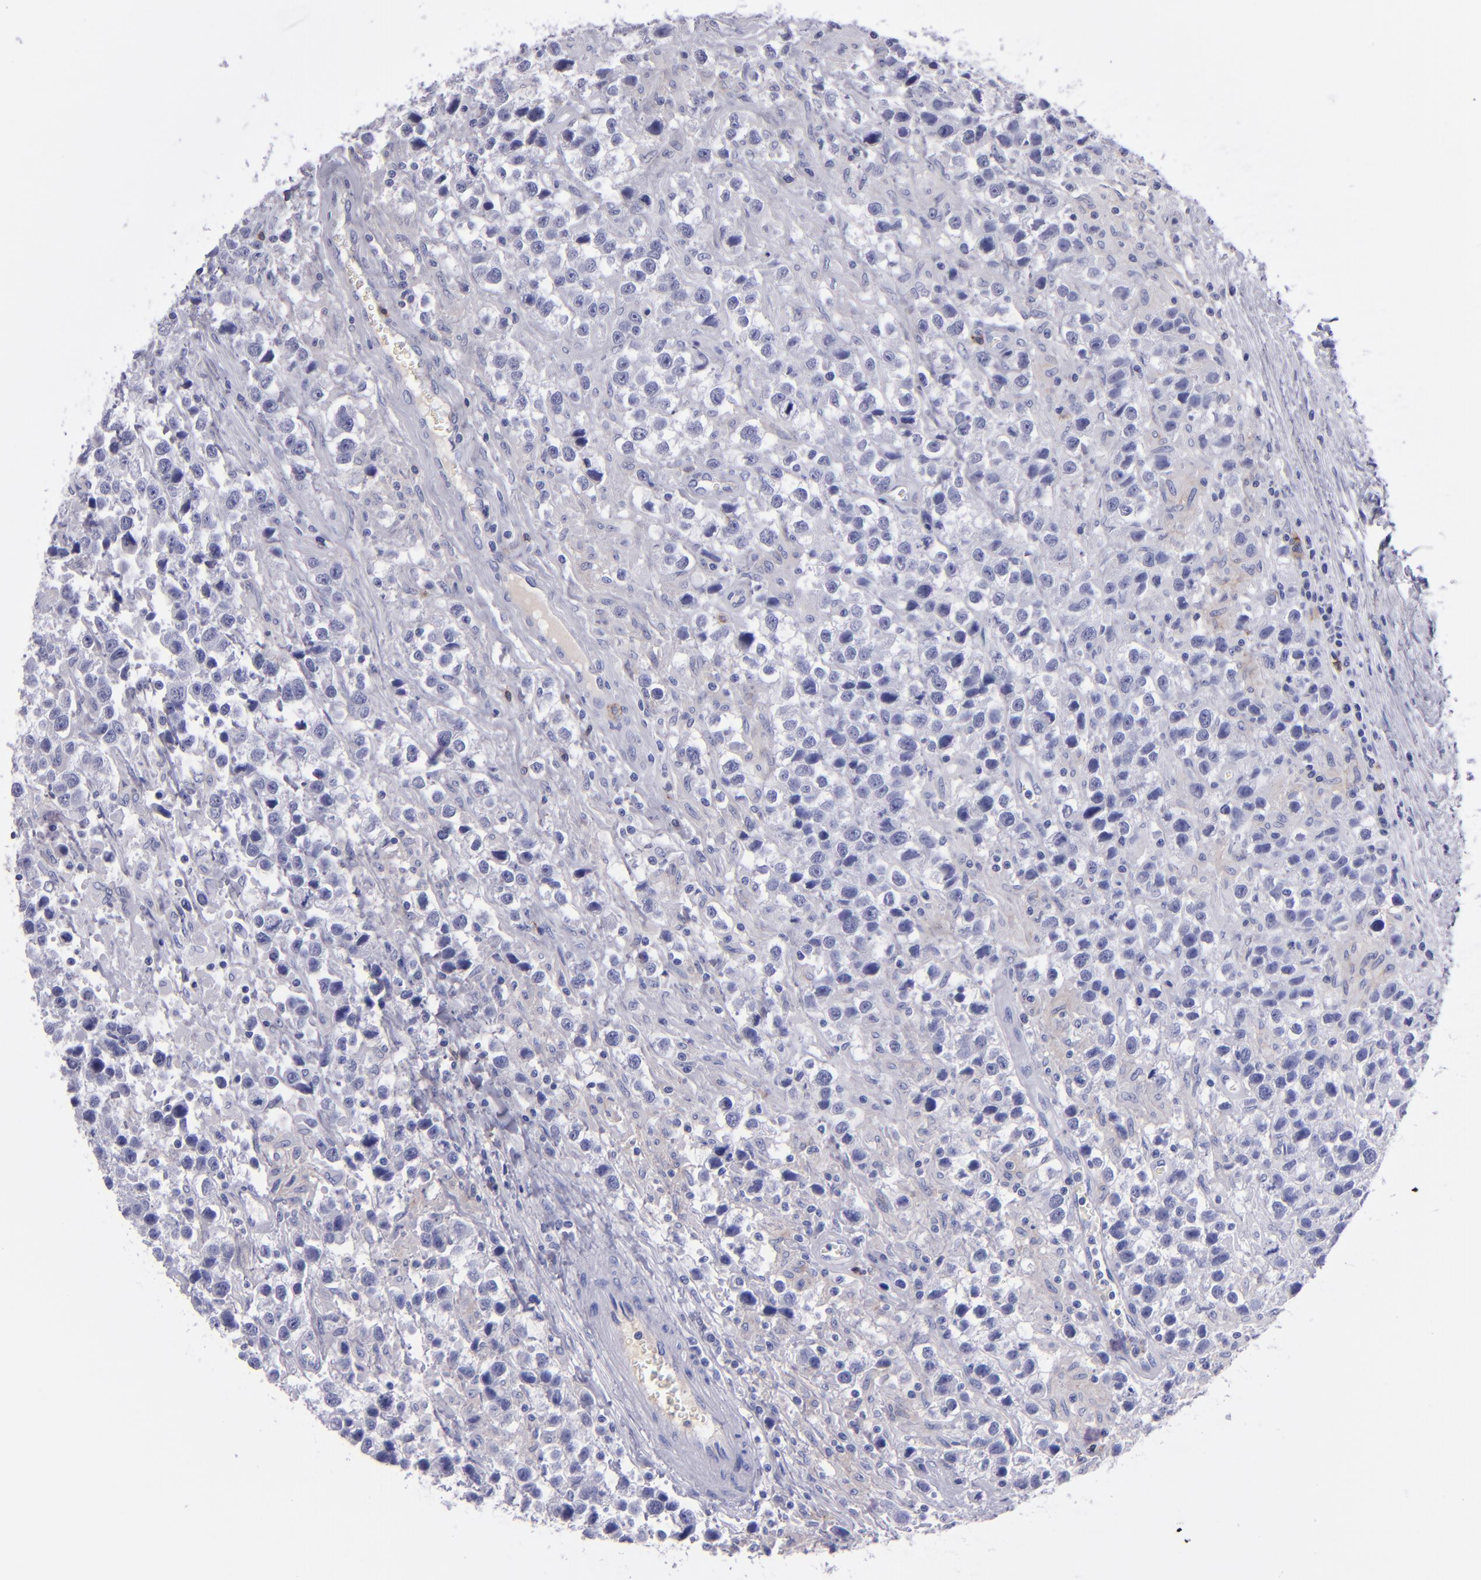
{"staining": {"intensity": "weak", "quantity": "<25%", "location": "cytoplasmic/membranous"}, "tissue": "testis cancer", "cell_type": "Tumor cells", "image_type": "cancer", "snomed": [{"axis": "morphology", "description": "Seminoma, NOS"}, {"axis": "topography", "description": "Testis"}], "caption": "Immunohistochemistry photomicrograph of testis cancer stained for a protein (brown), which displays no expression in tumor cells.", "gene": "CD37", "patient": {"sex": "male", "age": 43}}